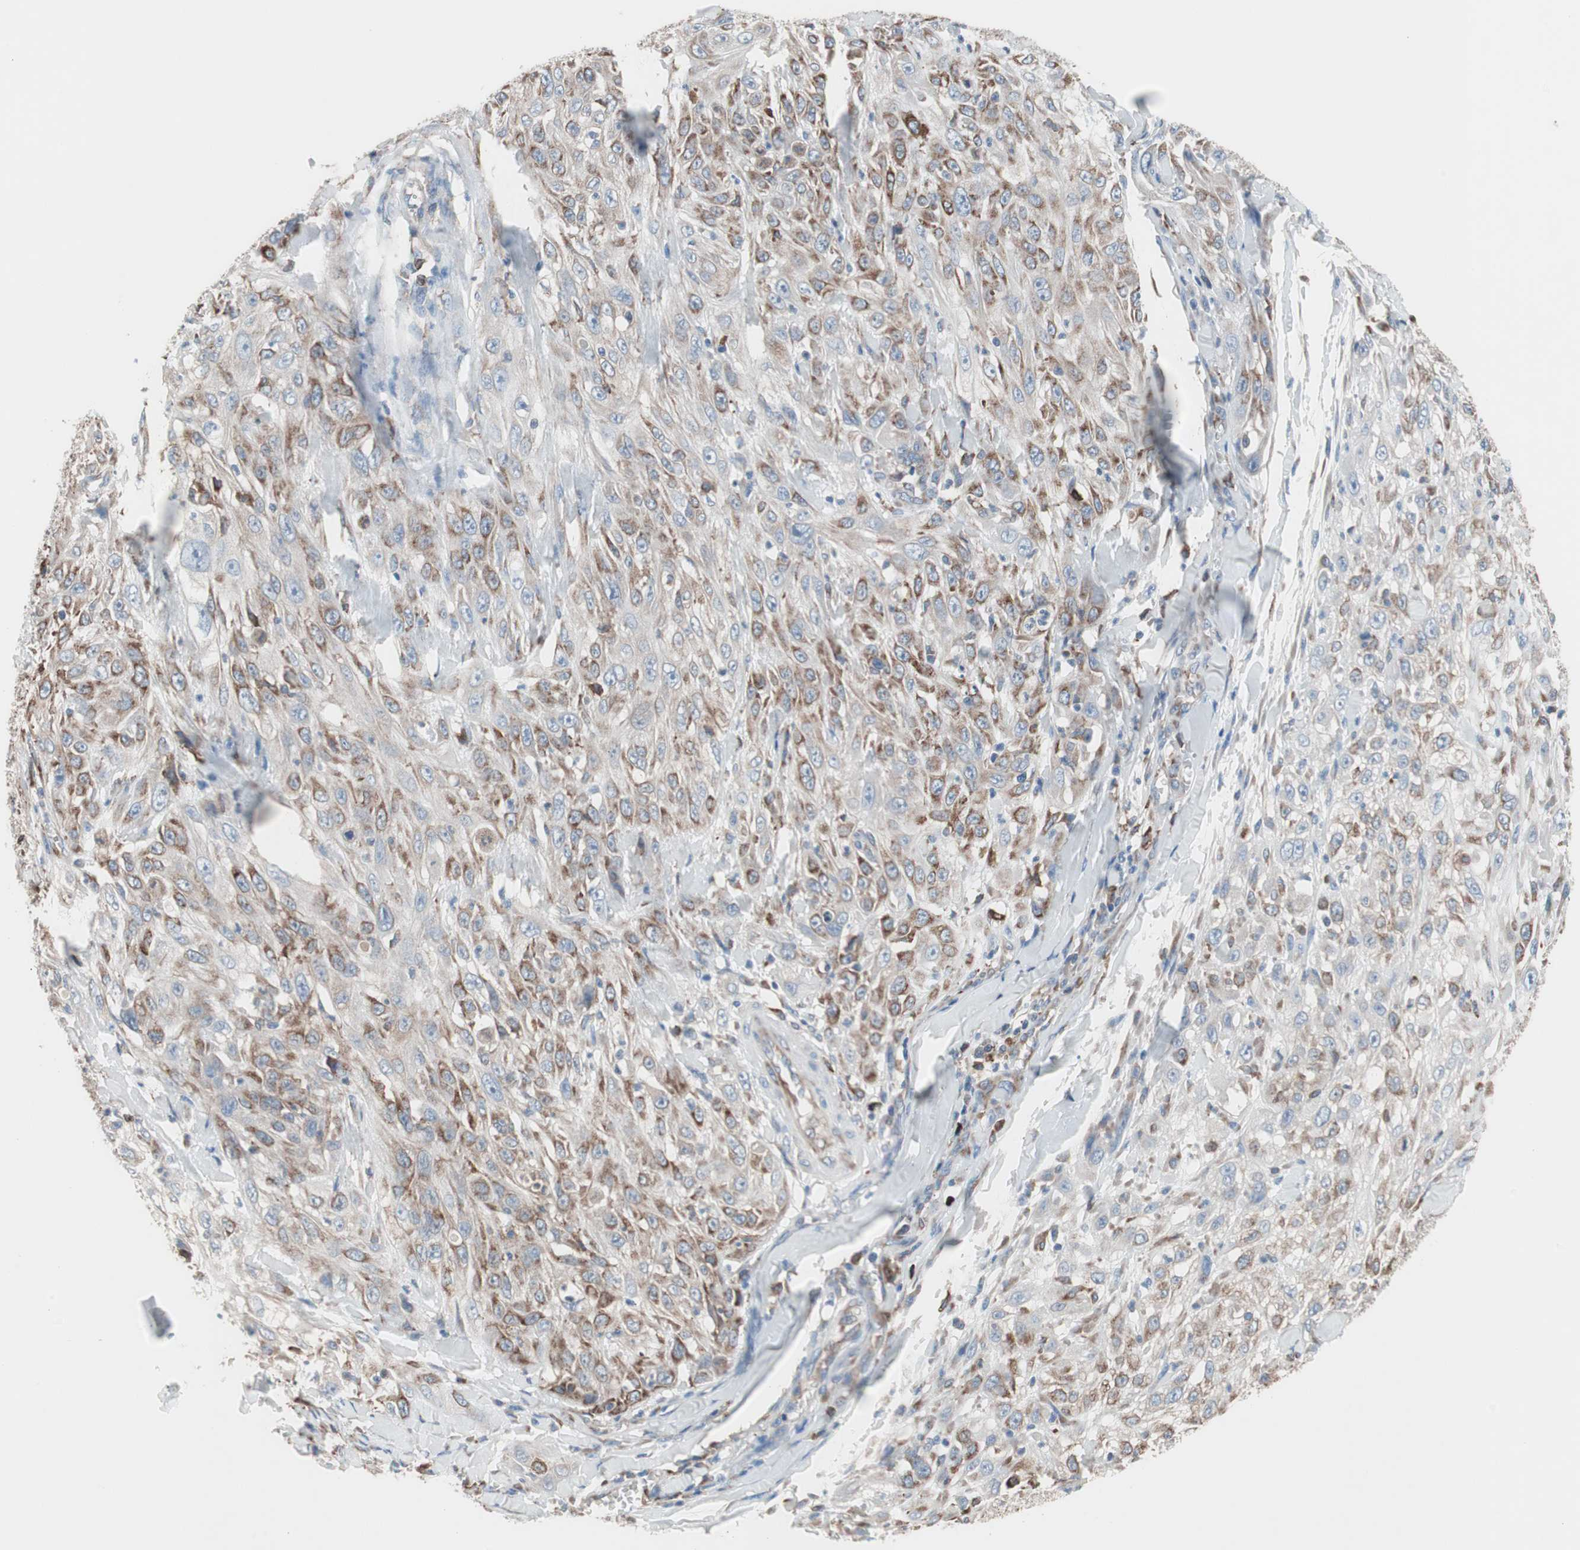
{"staining": {"intensity": "moderate", "quantity": ">75%", "location": "cytoplasmic/membranous"}, "tissue": "skin cancer", "cell_type": "Tumor cells", "image_type": "cancer", "snomed": [{"axis": "morphology", "description": "Squamous cell carcinoma, NOS"}, {"axis": "morphology", "description": "Squamous cell carcinoma, metastatic, NOS"}, {"axis": "topography", "description": "Skin"}, {"axis": "topography", "description": "Lymph node"}], "caption": "Immunohistochemical staining of human squamous cell carcinoma (skin) demonstrates medium levels of moderate cytoplasmic/membranous protein positivity in approximately >75% of tumor cells.", "gene": "SLC27A4", "patient": {"sex": "male", "age": 75}}